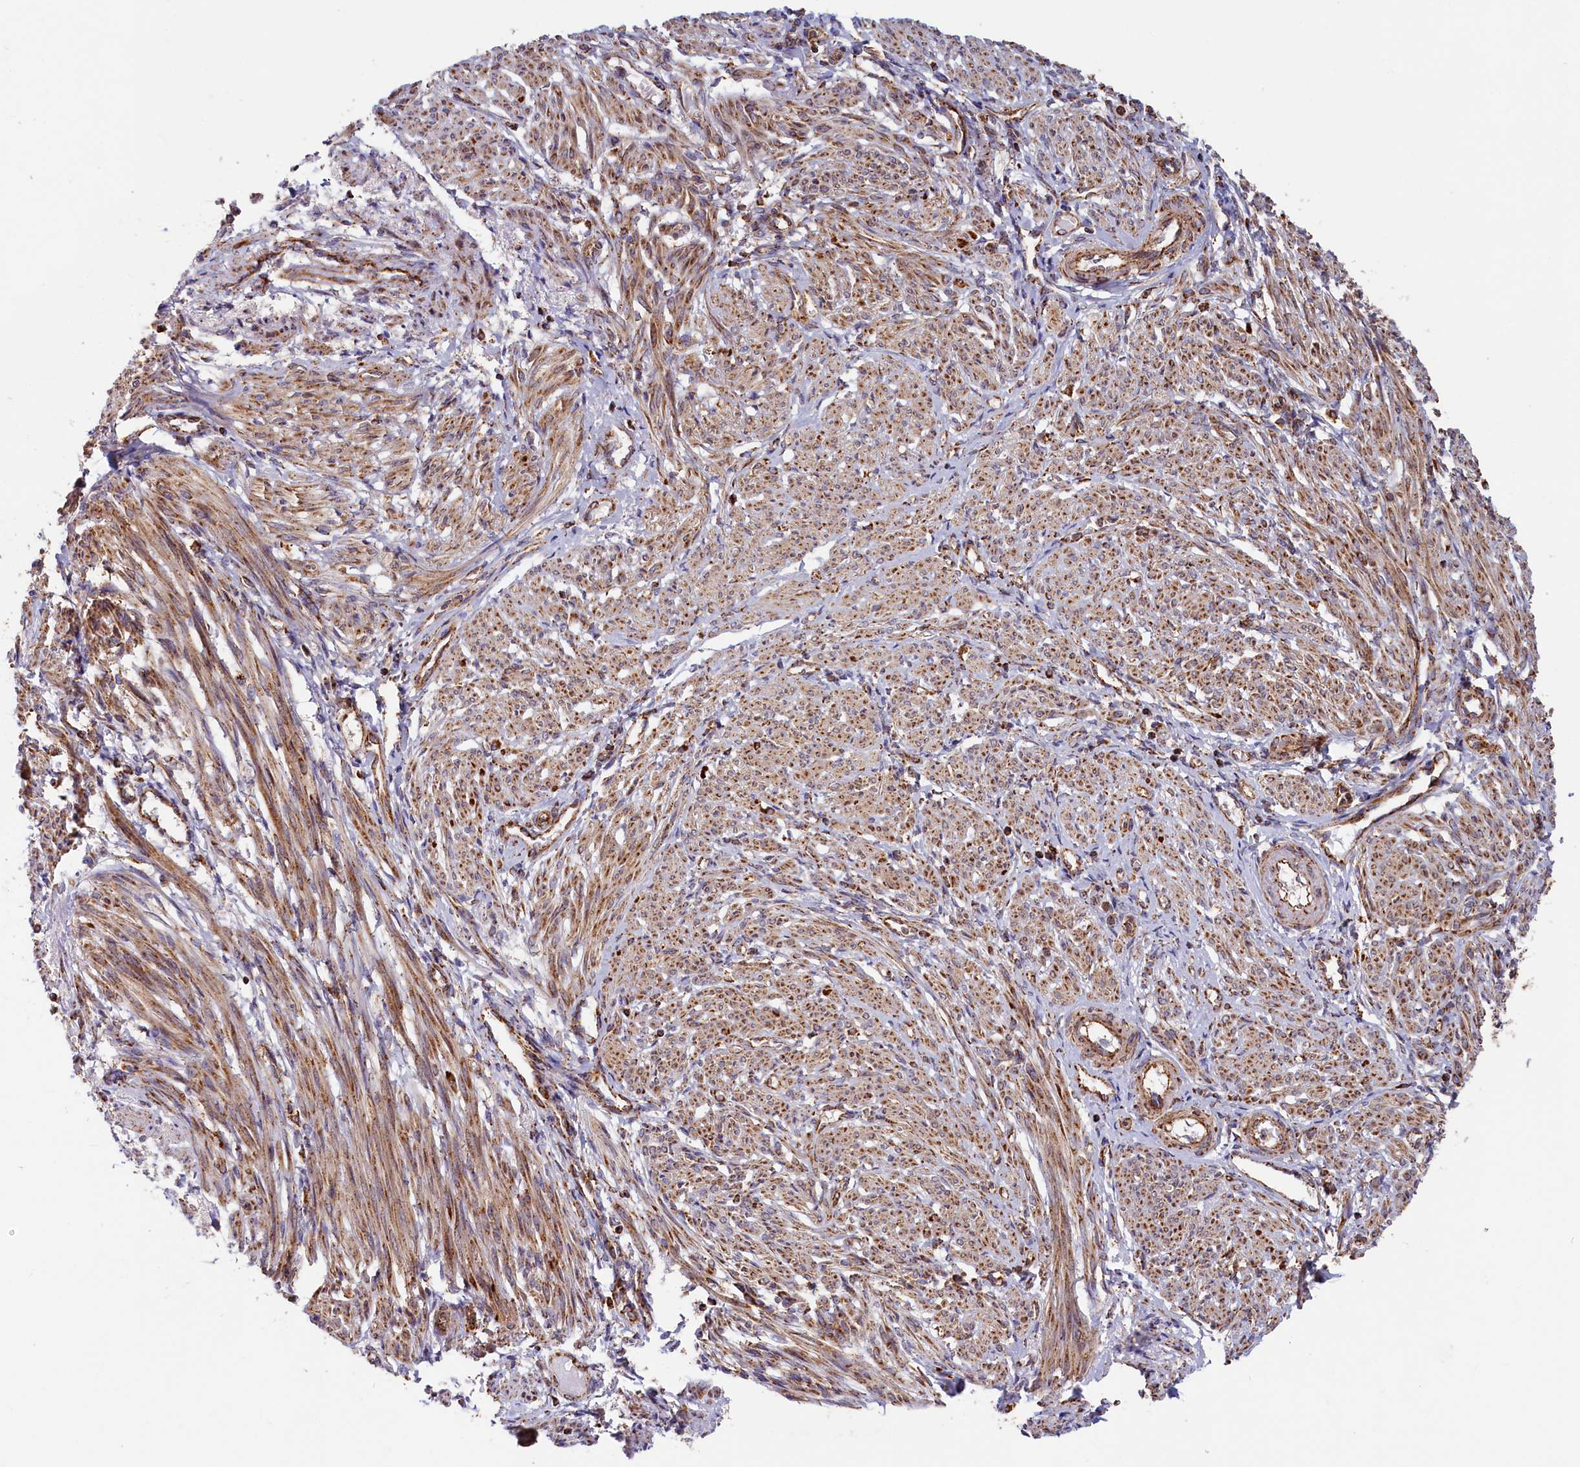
{"staining": {"intensity": "moderate", "quantity": ">75%", "location": "cytoplasmic/membranous"}, "tissue": "smooth muscle", "cell_type": "Smooth muscle cells", "image_type": "normal", "snomed": [{"axis": "morphology", "description": "Normal tissue, NOS"}, {"axis": "topography", "description": "Smooth muscle"}], "caption": "This photomicrograph exhibits immunohistochemistry staining of benign human smooth muscle, with medium moderate cytoplasmic/membranous positivity in approximately >75% of smooth muscle cells.", "gene": "MACROD1", "patient": {"sex": "female", "age": 39}}